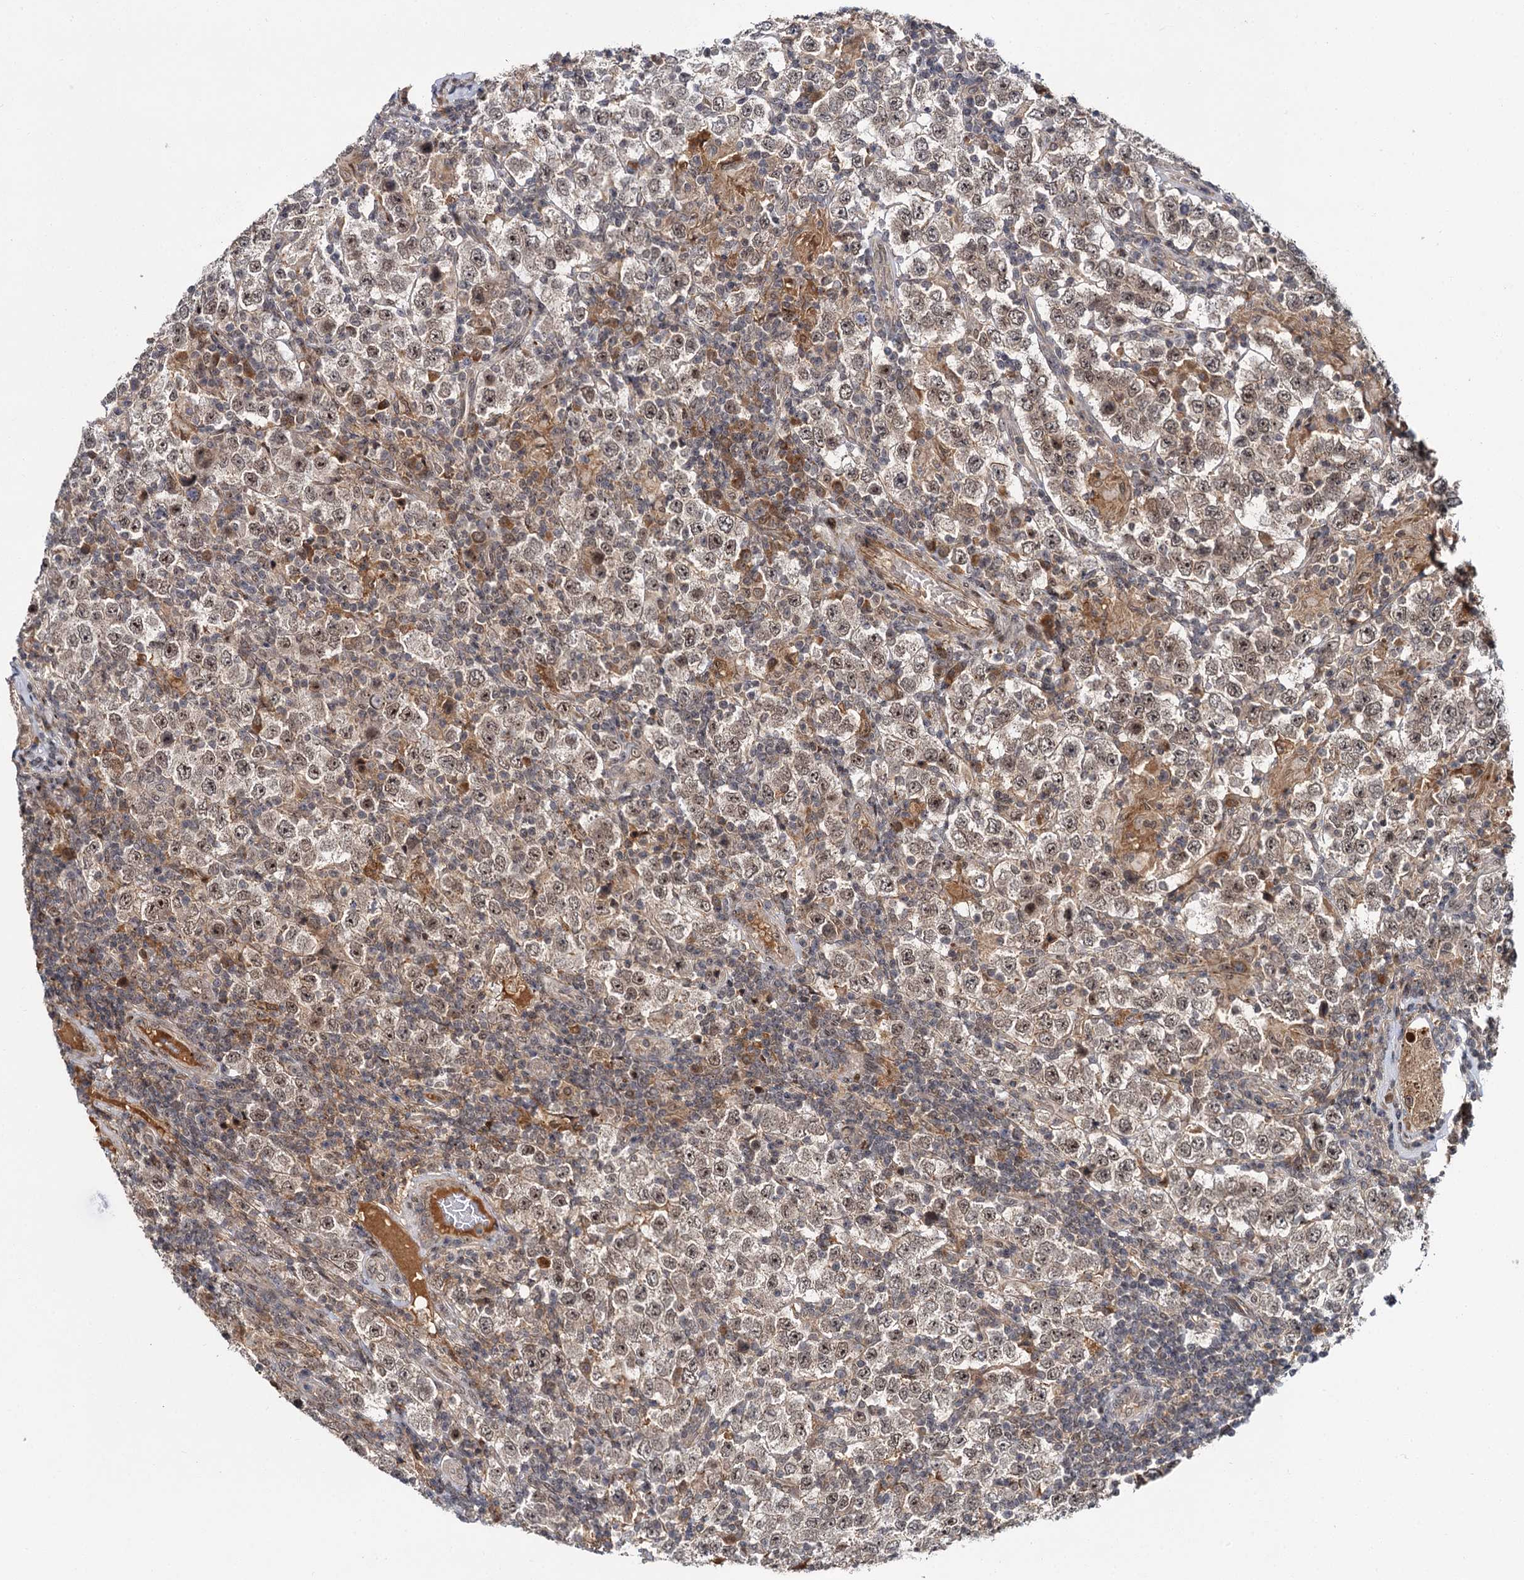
{"staining": {"intensity": "weak", "quantity": ">75%", "location": "nuclear"}, "tissue": "testis cancer", "cell_type": "Tumor cells", "image_type": "cancer", "snomed": [{"axis": "morphology", "description": "Normal tissue, NOS"}, {"axis": "morphology", "description": "Urothelial carcinoma, High grade"}, {"axis": "morphology", "description": "Seminoma, NOS"}, {"axis": "morphology", "description": "Carcinoma, Embryonal, NOS"}, {"axis": "topography", "description": "Urinary bladder"}, {"axis": "topography", "description": "Testis"}], "caption": "Testis cancer (high-grade urothelial carcinoma) stained with IHC shows weak nuclear expression in about >75% of tumor cells.", "gene": "MBD6", "patient": {"sex": "male", "age": 41}}